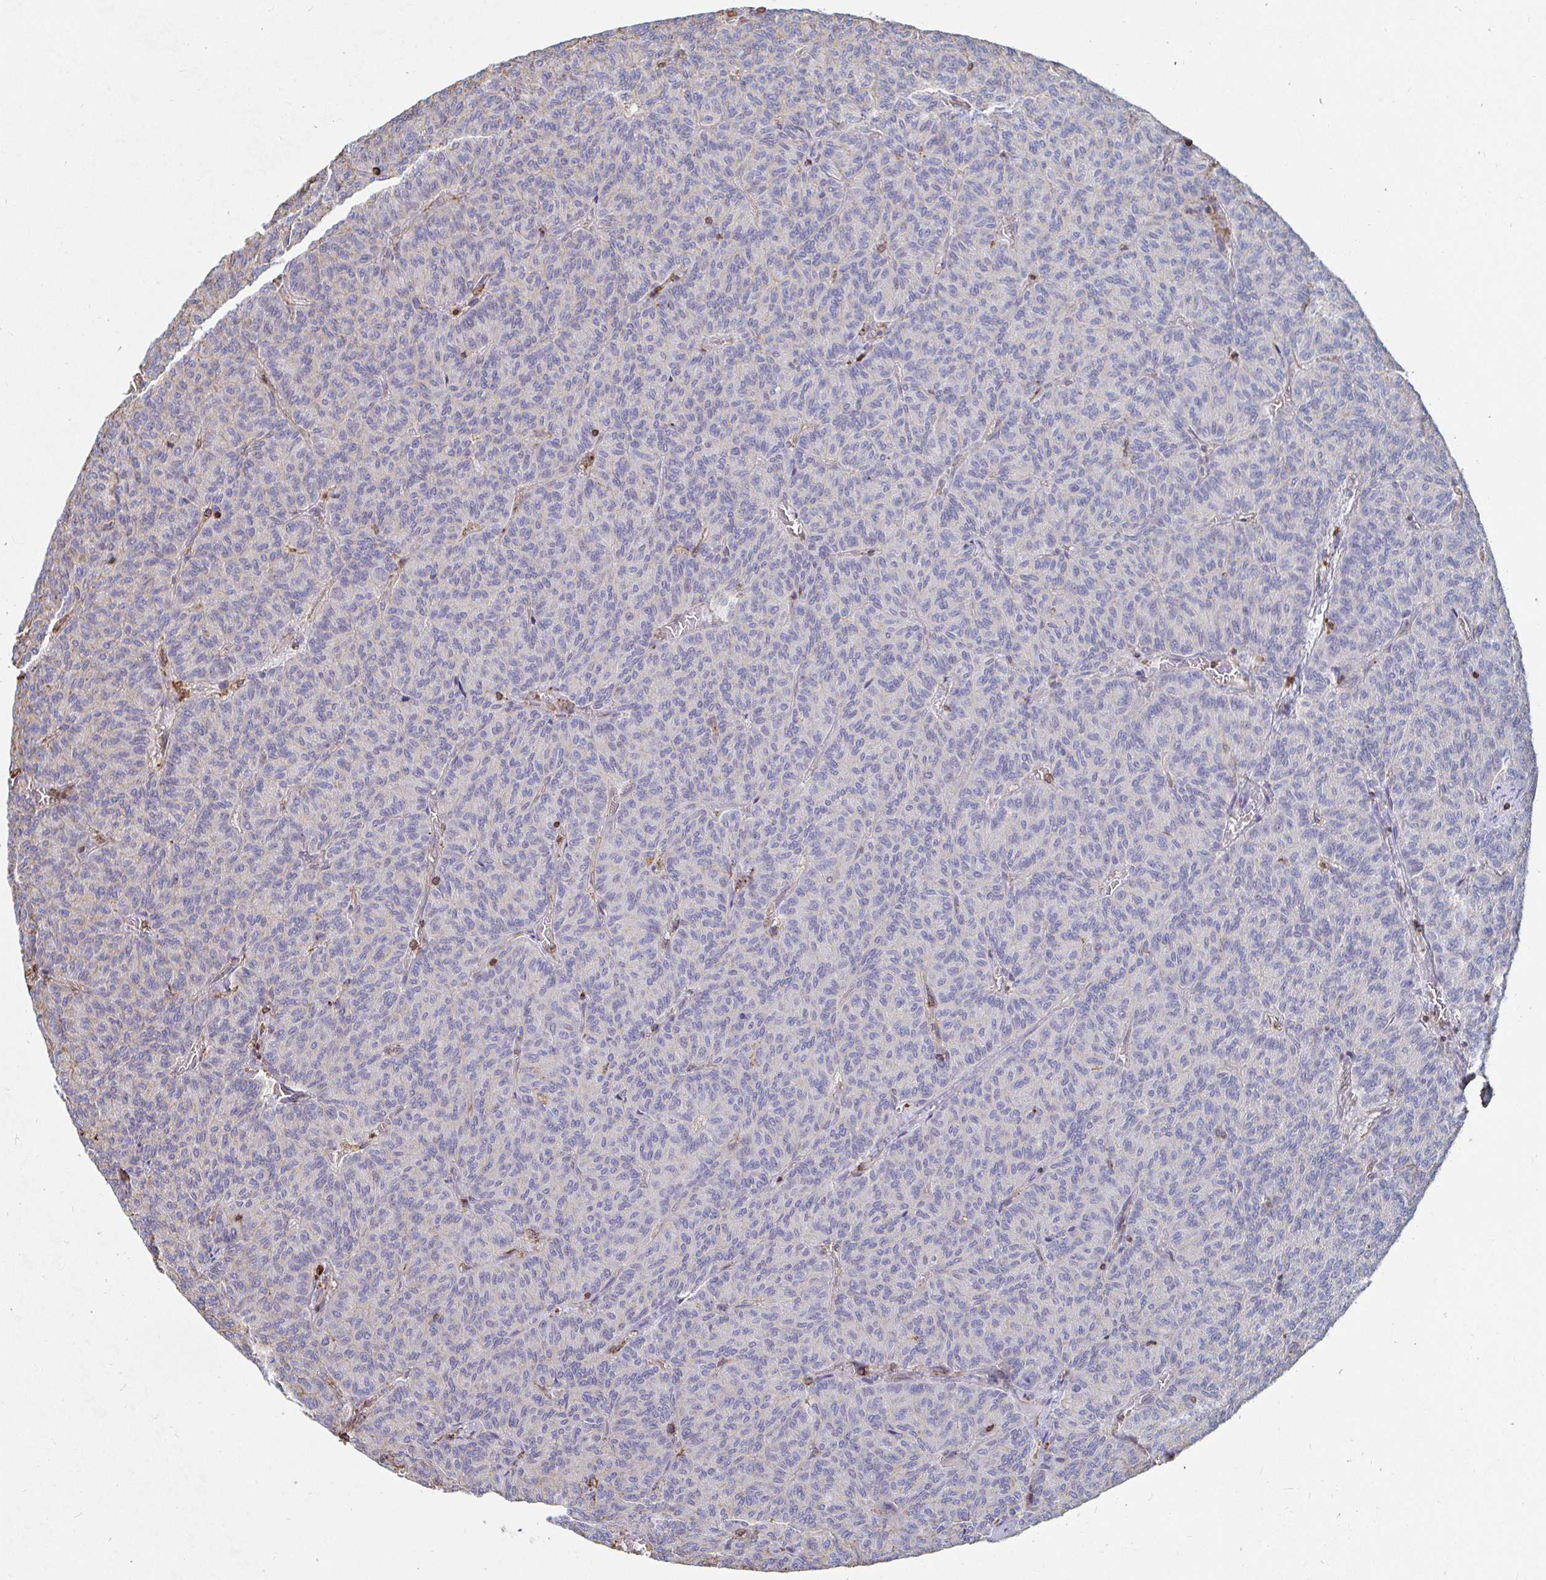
{"staining": {"intensity": "negative", "quantity": "none", "location": "none"}, "tissue": "carcinoid", "cell_type": "Tumor cells", "image_type": "cancer", "snomed": [{"axis": "morphology", "description": "Carcinoid, malignant, NOS"}, {"axis": "topography", "description": "Lung"}], "caption": "Immunohistochemistry (IHC) micrograph of neoplastic tissue: carcinoid (malignant) stained with DAB (3,3'-diaminobenzidine) shows no significant protein positivity in tumor cells. Brightfield microscopy of immunohistochemistry stained with DAB (brown) and hematoxylin (blue), captured at high magnification.", "gene": "PTPN14", "patient": {"sex": "male", "age": 61}}